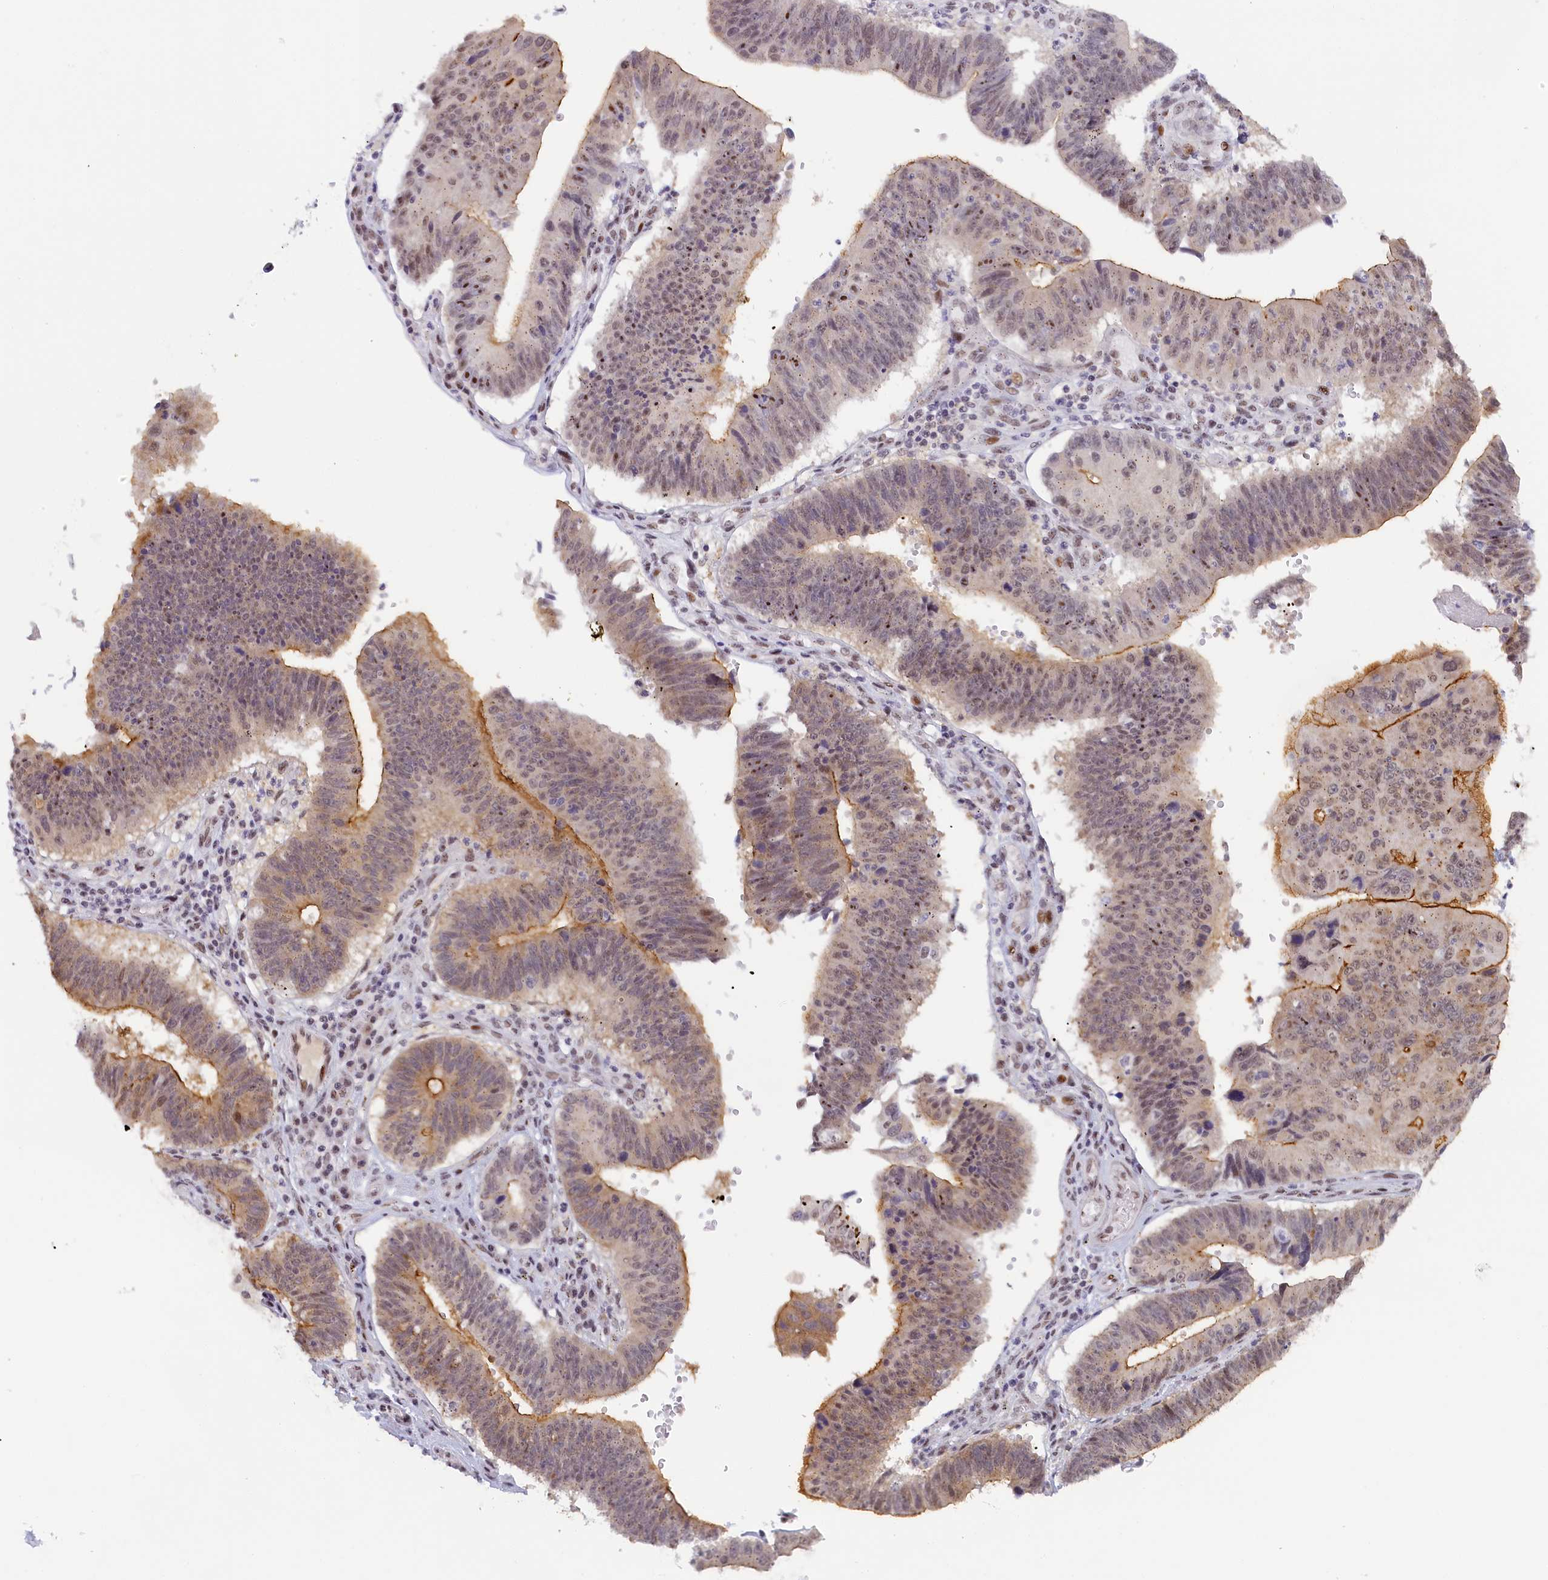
{"staining": {"intensity": "moderate", "quantity": "25%-75%", "location": "cytoplasmic/membranous,nuclear"}, "tissue": "stomach cancer", "cell_type": "Tumor cells", "image_type": "cancer", "snomed": [{"axis": "morphology", "description": "Adenocarcinoma, NOS"}, {"axis": "topography", "description": "Stomach"}], "caption": "Human adenocarcinoma (stomach) stained with a protein marker shows moderate staining in tumor cells.", "gene": "SEC31B", "patient": {"sex": "male", "age": 59}}